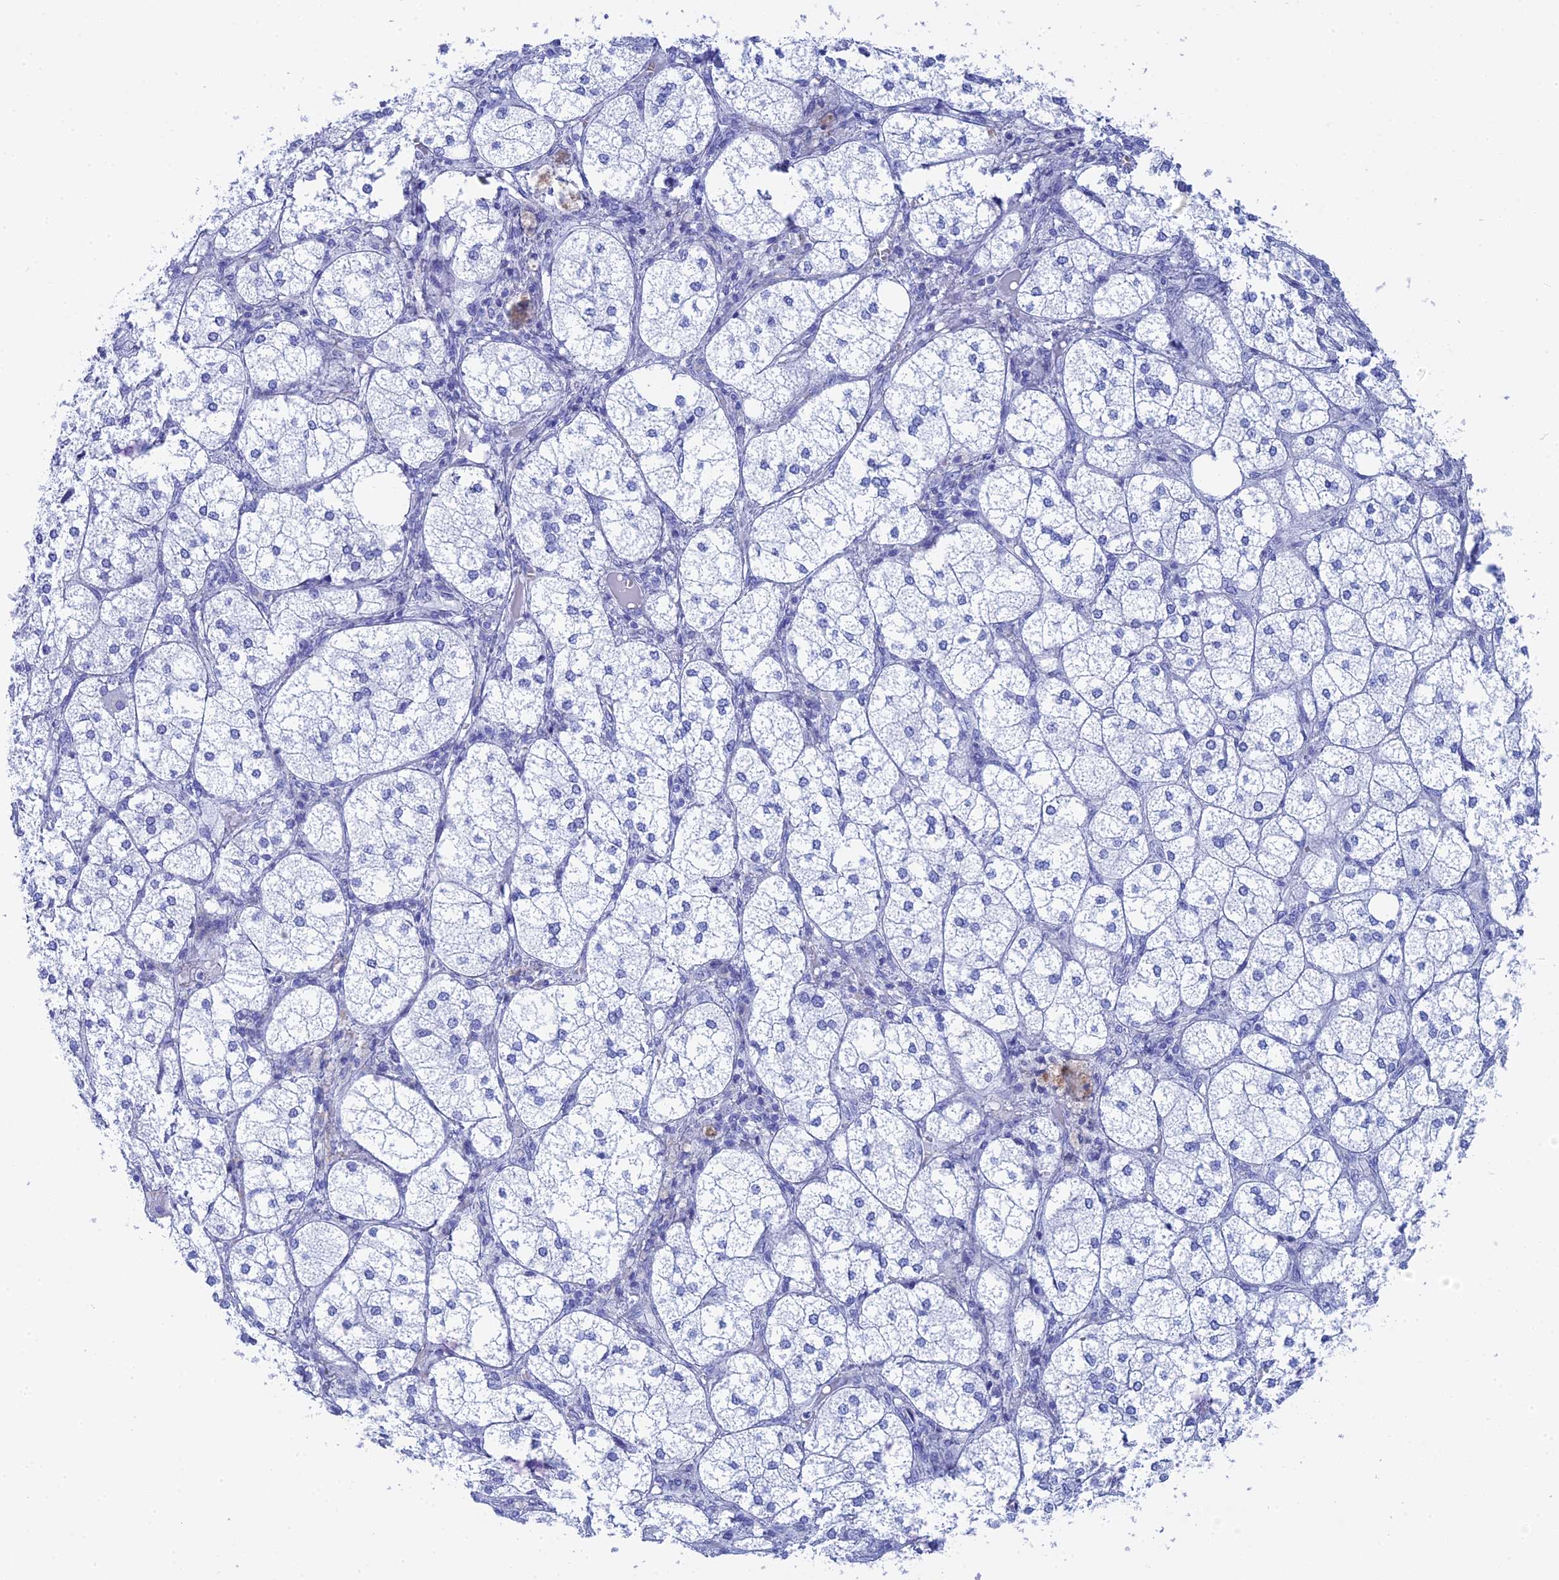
{"staining": {"intensity": "negative", "quantity": "none", "location": "none"}, "tissue": "adrenal gland", "cell_type": "Glandular cells", "image_type": "normal", "snomed": [{"axis": "morphology", "description": "Normal tissue, NOS"}, {"axis": "topography", "description": "Adrenal gland"}], "caption": "This is a photomicrograph of immunohistochemistry staining of normal adrenal gland, which shows no expression in glandular cells.", "gene": "TEX101", "patient": {"sex": "female", "age": 61}}